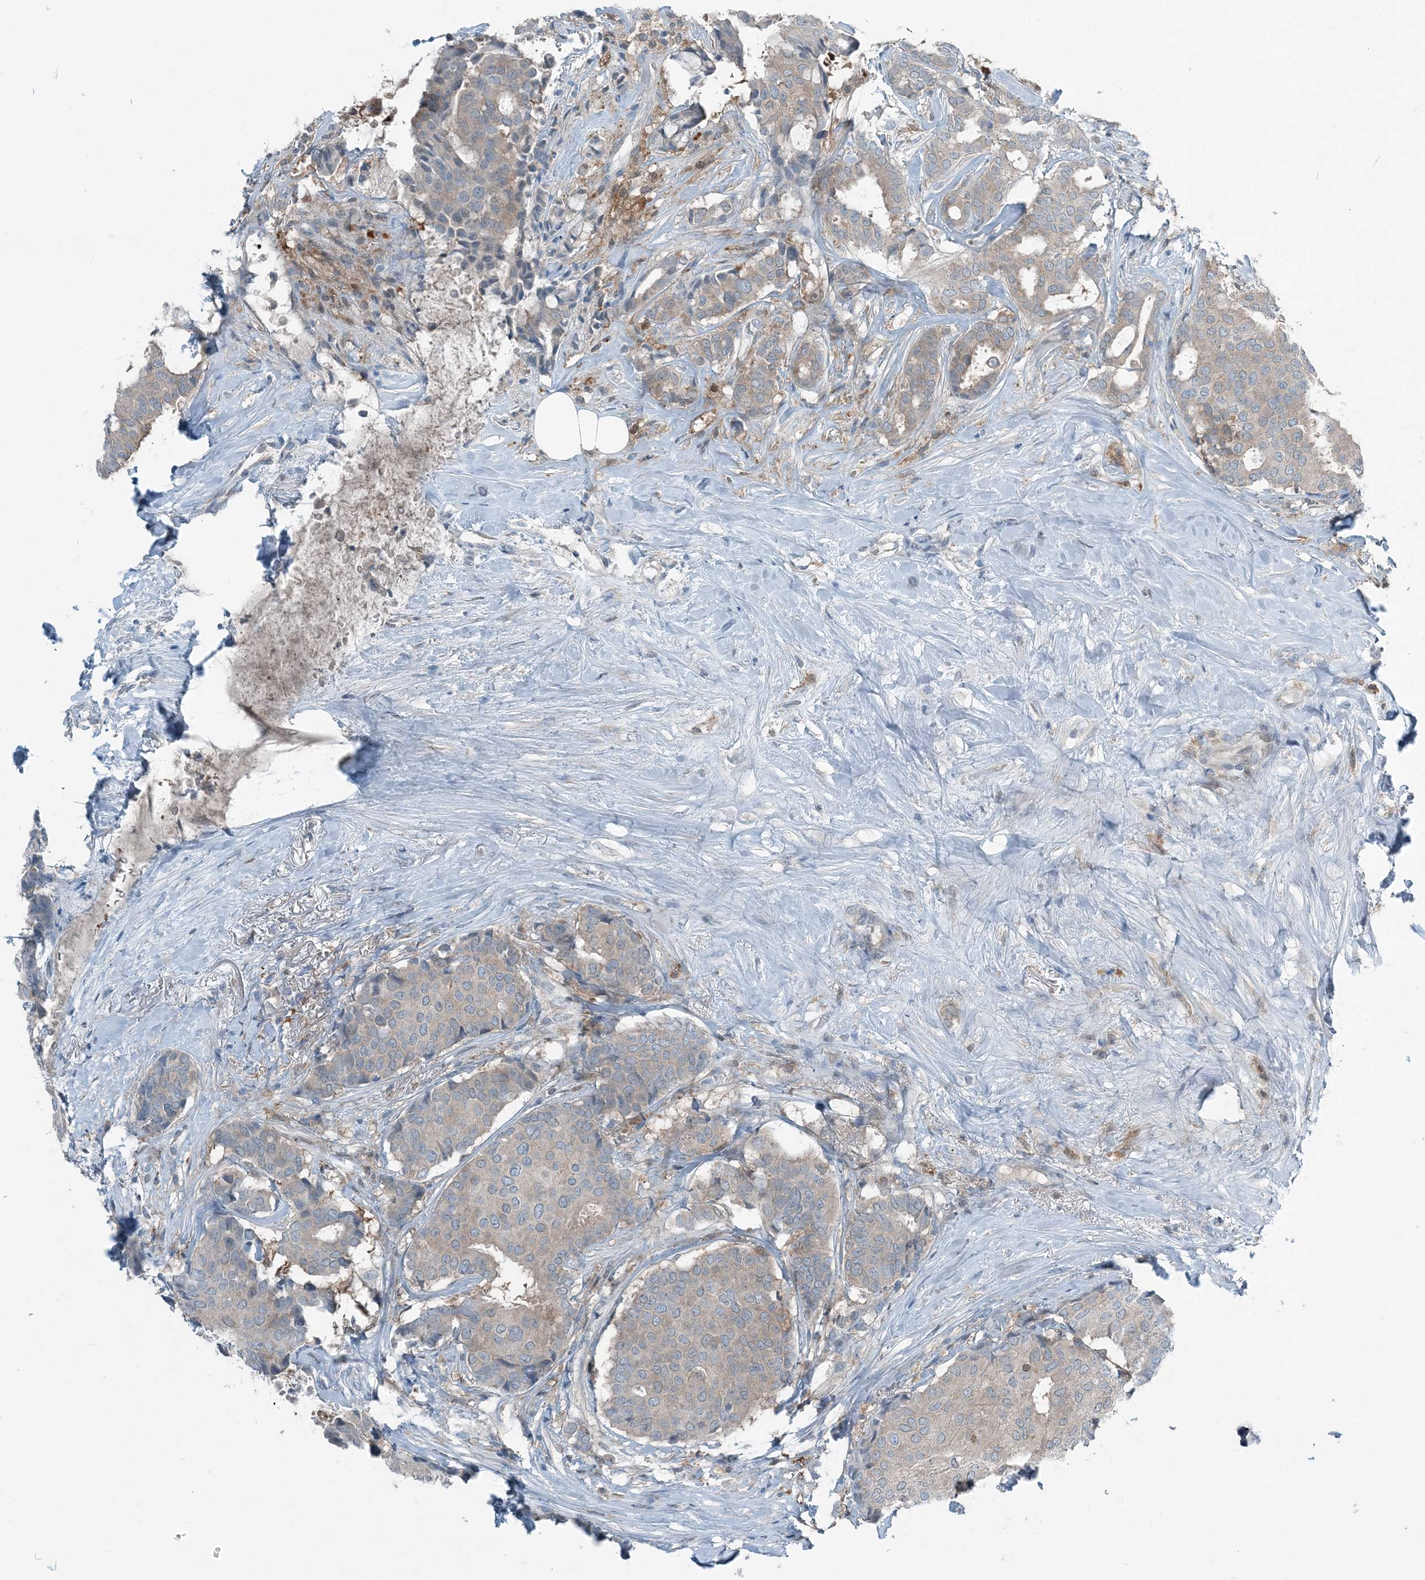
{"staining": {"intensity": "weak", "quantity": "<25%", "location": "cytoplasmic/membranous"}, "tissue": "breast cancer", "cell_type": "Tumor cells", "image_type": "cancer", "snomed": [{"axis": "morphology", "description": "Duct carcinoma"}, {"axis": "topography", "description": "Breast"}], "caption": "There is no significant staining in tumor cells of infiltrating ductal carcinoma (breast).", "gene": "ARMH1", "patient": {"sex": "female", "age": 75}}